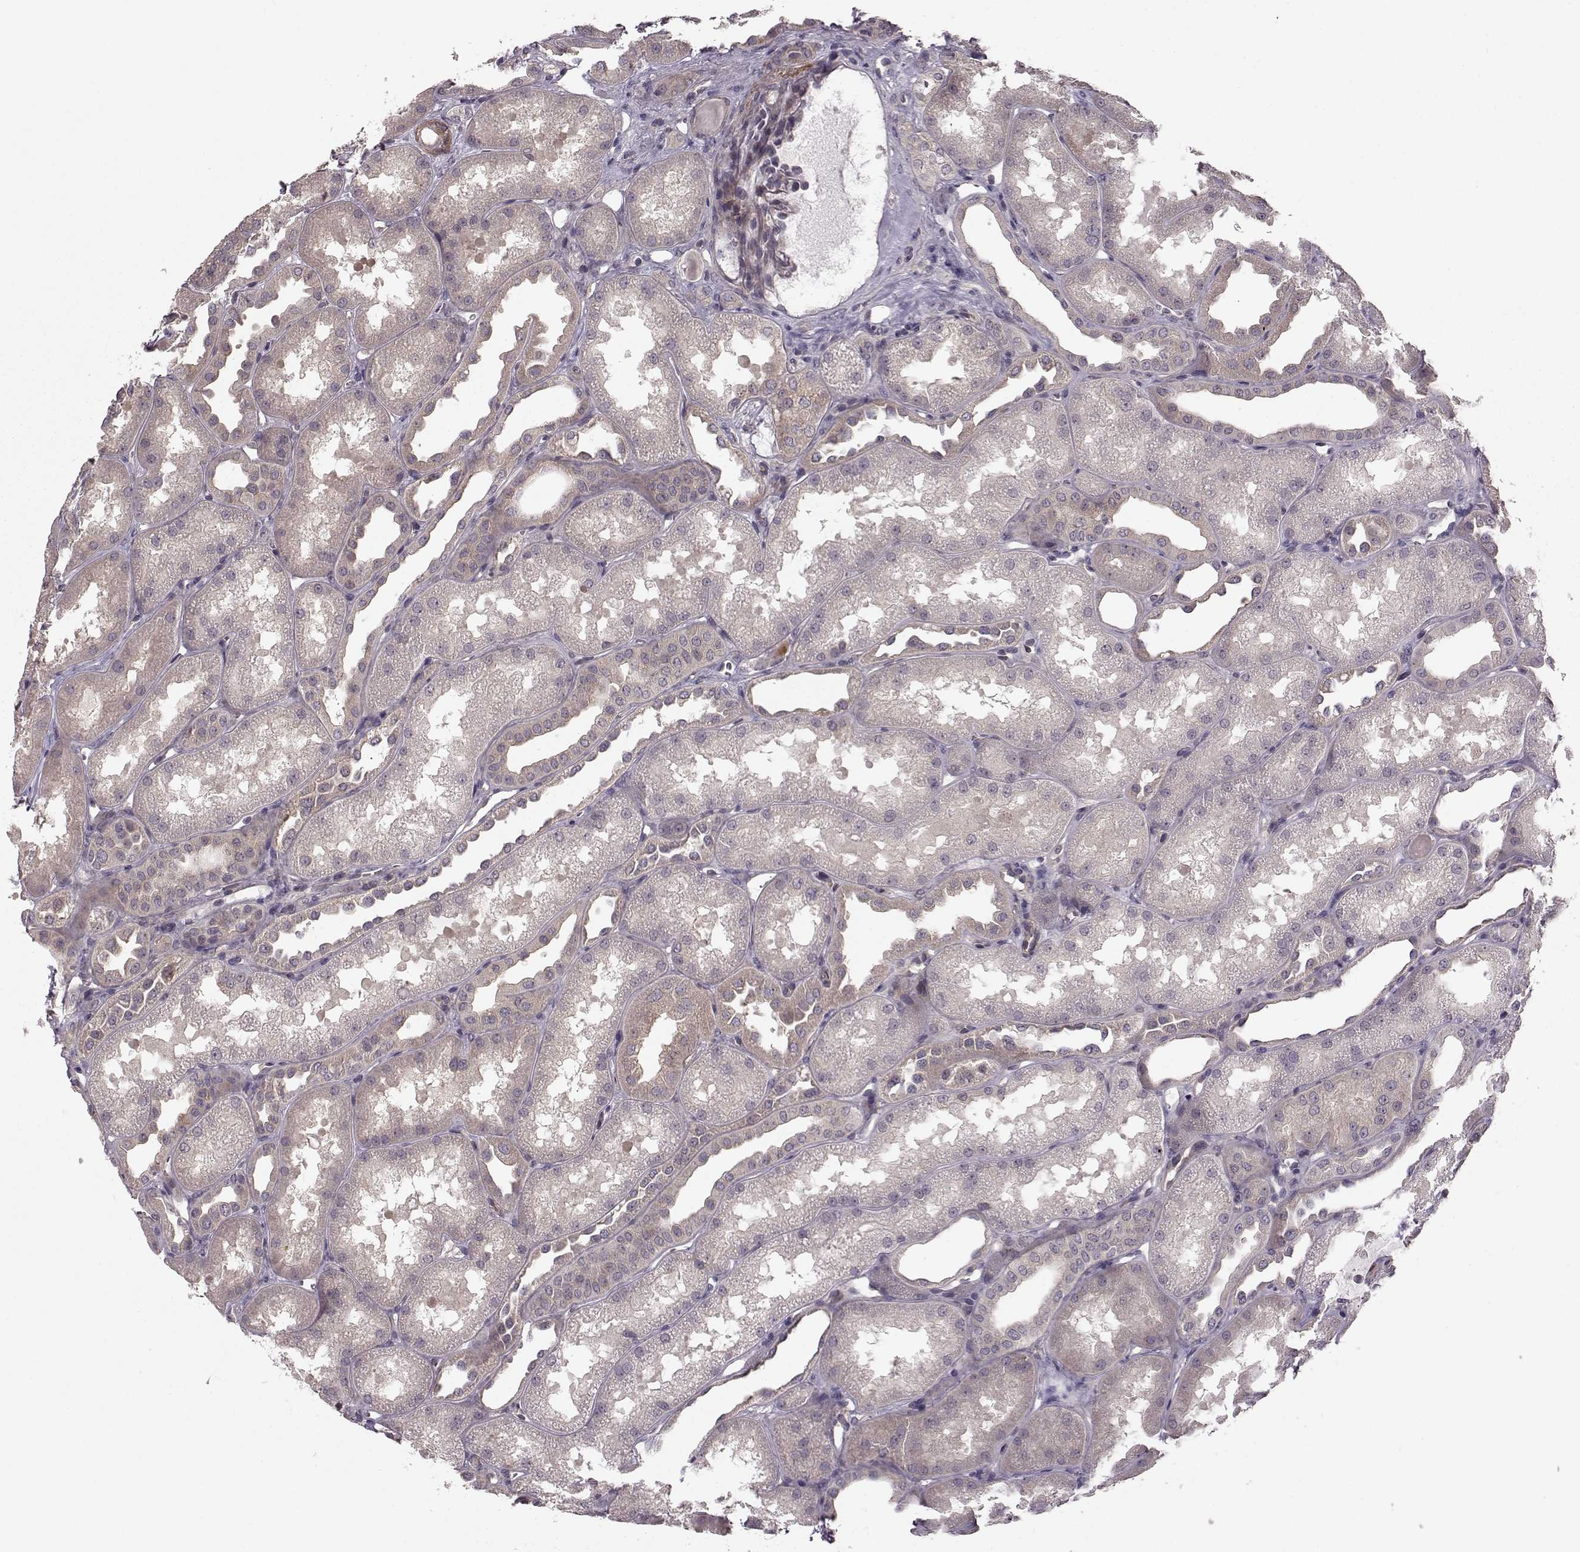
{"staining": {"intensity": "negative", "quantity": "none", "location": "none"}, "tissue": "kidney", "cell_type": "Cells in glomeruli", "image_type": "normal", "snomed": [{"axis": "morphology", "description": "Normal tissue, NOS"}, {"axis": "topography", "description": "Kidney"}], "caption": "Kidney stained for a protein using IHC displays no staining cells in glomeruli.", "gene": "SLAIN2", "patient": {"sex": "male", "age": 61}}